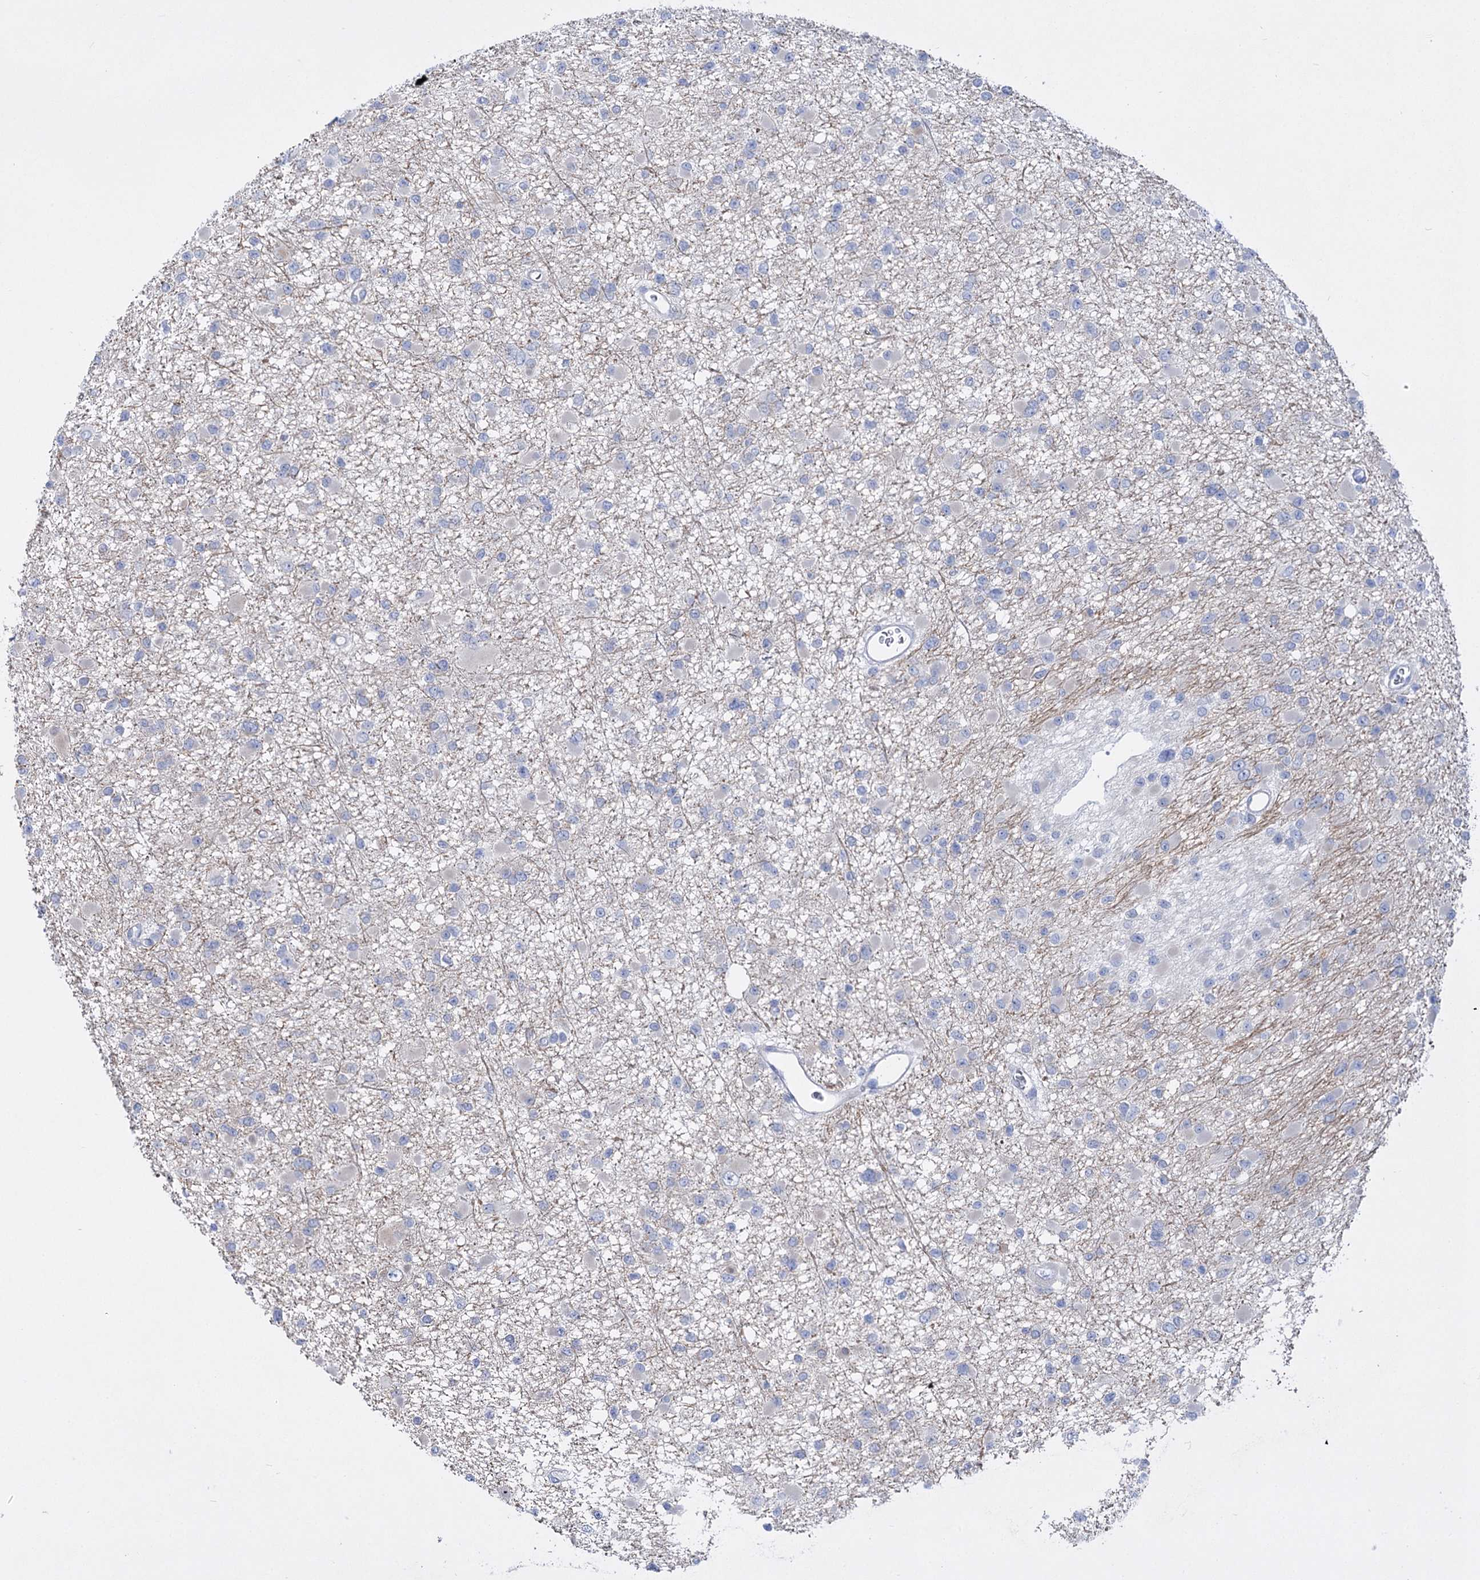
{"staining": {"intensity": "negative", "quantity": "none", "location": "none"}, "tissue": "glioma", "cell_type": "Tumor cells", "image_type": "cancer", "snomed": [{"axis": "morphology", "description": "Glioma, malignant, Low grade"}, {"axis": "topography", "description": "Brain"}], "caption": "DAB (3,3'-diaminobenzidine) immunohistochemical staining of low-grade glioma (malignant) shows no significant expression in tumor cells.", "gene": "LRRC34", "patient": {"sex": "female", "age": 22}}